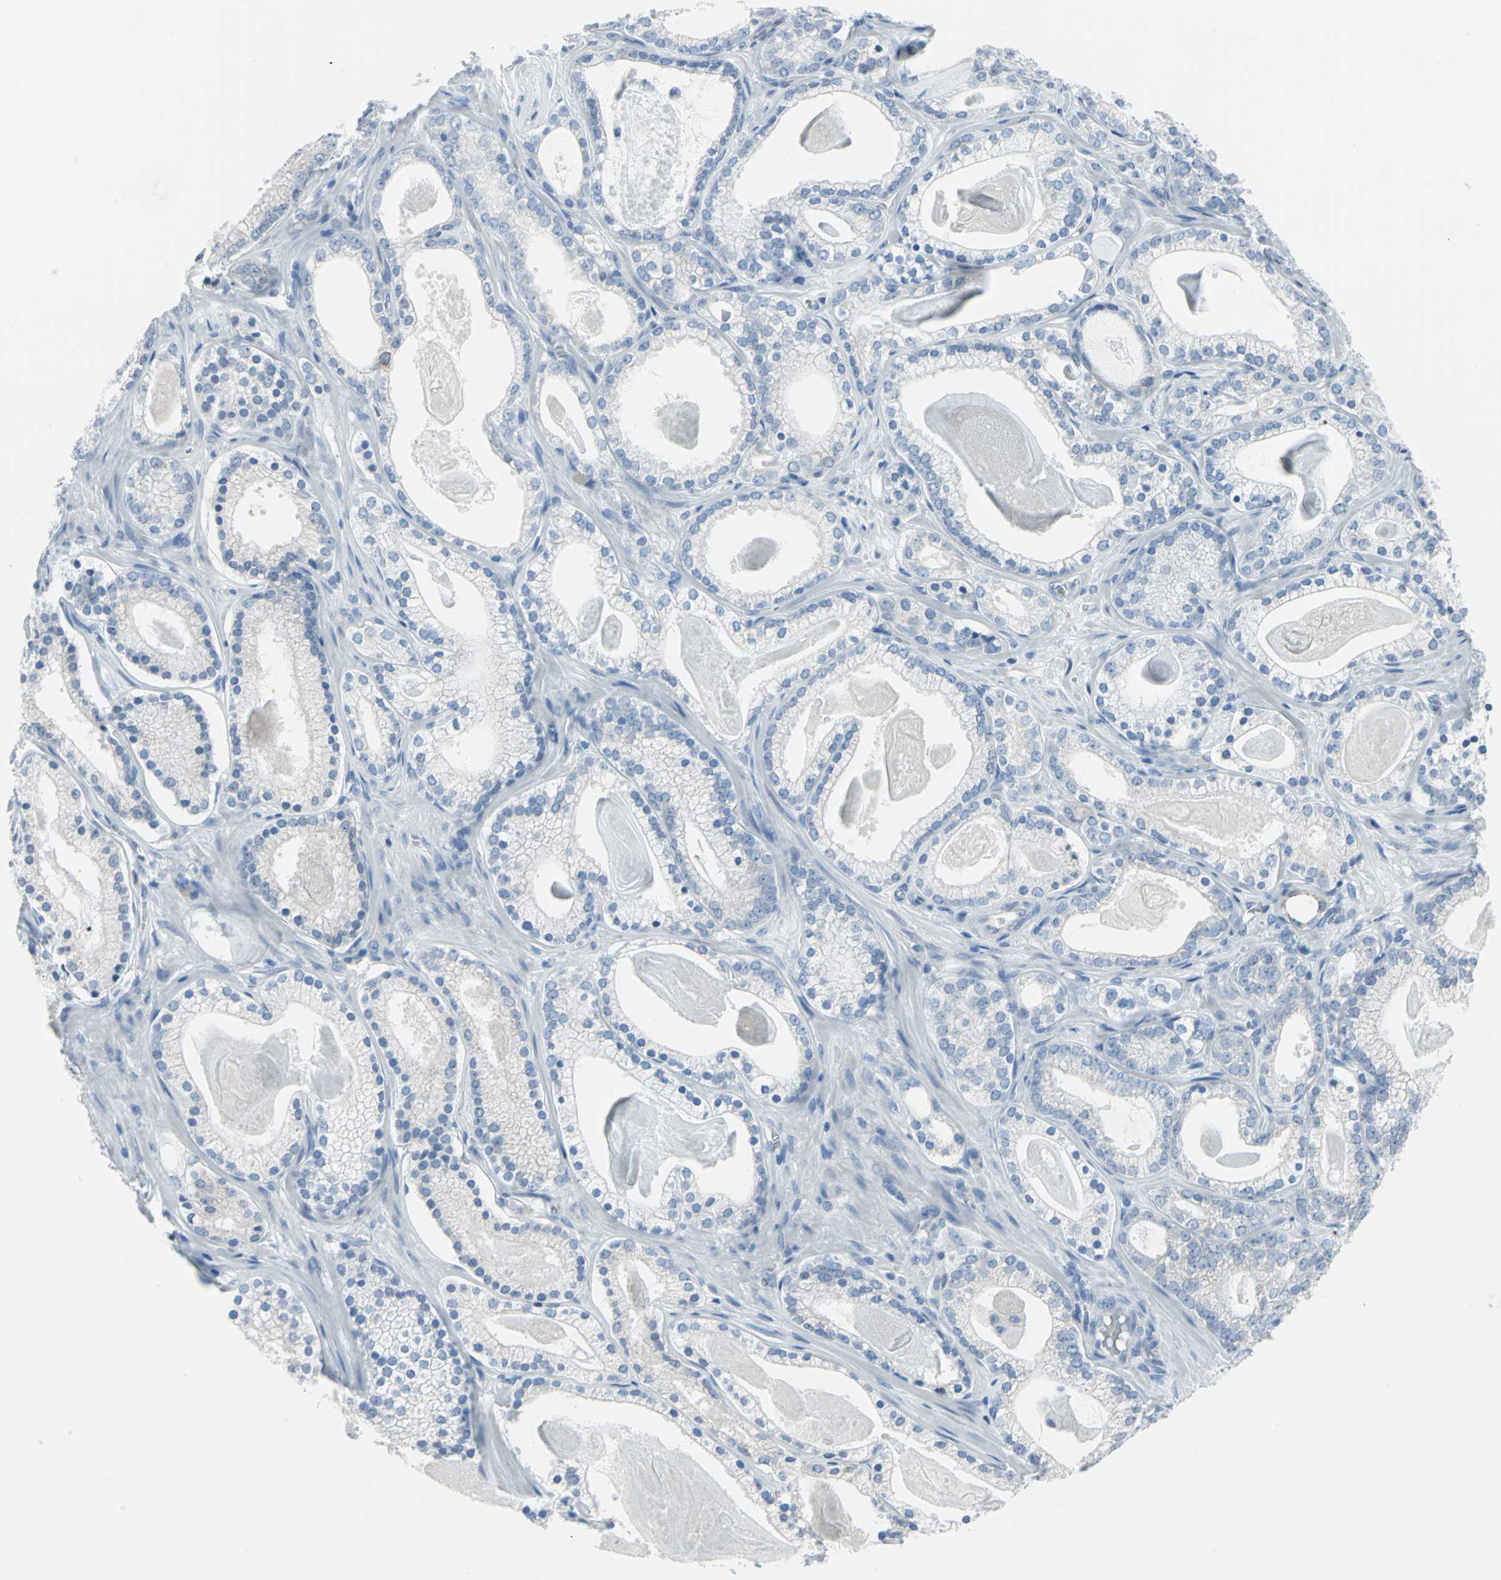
{"staining": {"intensity": "negative", "quantity": "none", "location": "none"}, "tissue": "prostate cancer", "cell_type": "Tumor cells", "image_type": "cancer", "snomed": [{"axis": "morphology", "description": "Adenocarcinoma, Low grade"}, {"axis": "topography", "description": "Prostate"}], "caption": "Micrograph shows no significant protein staining in tumor cells of prostate adenocarcinoma (low-grade).", "gene": "CYB5A", "patient": {"sex": "male", "age": 59}}